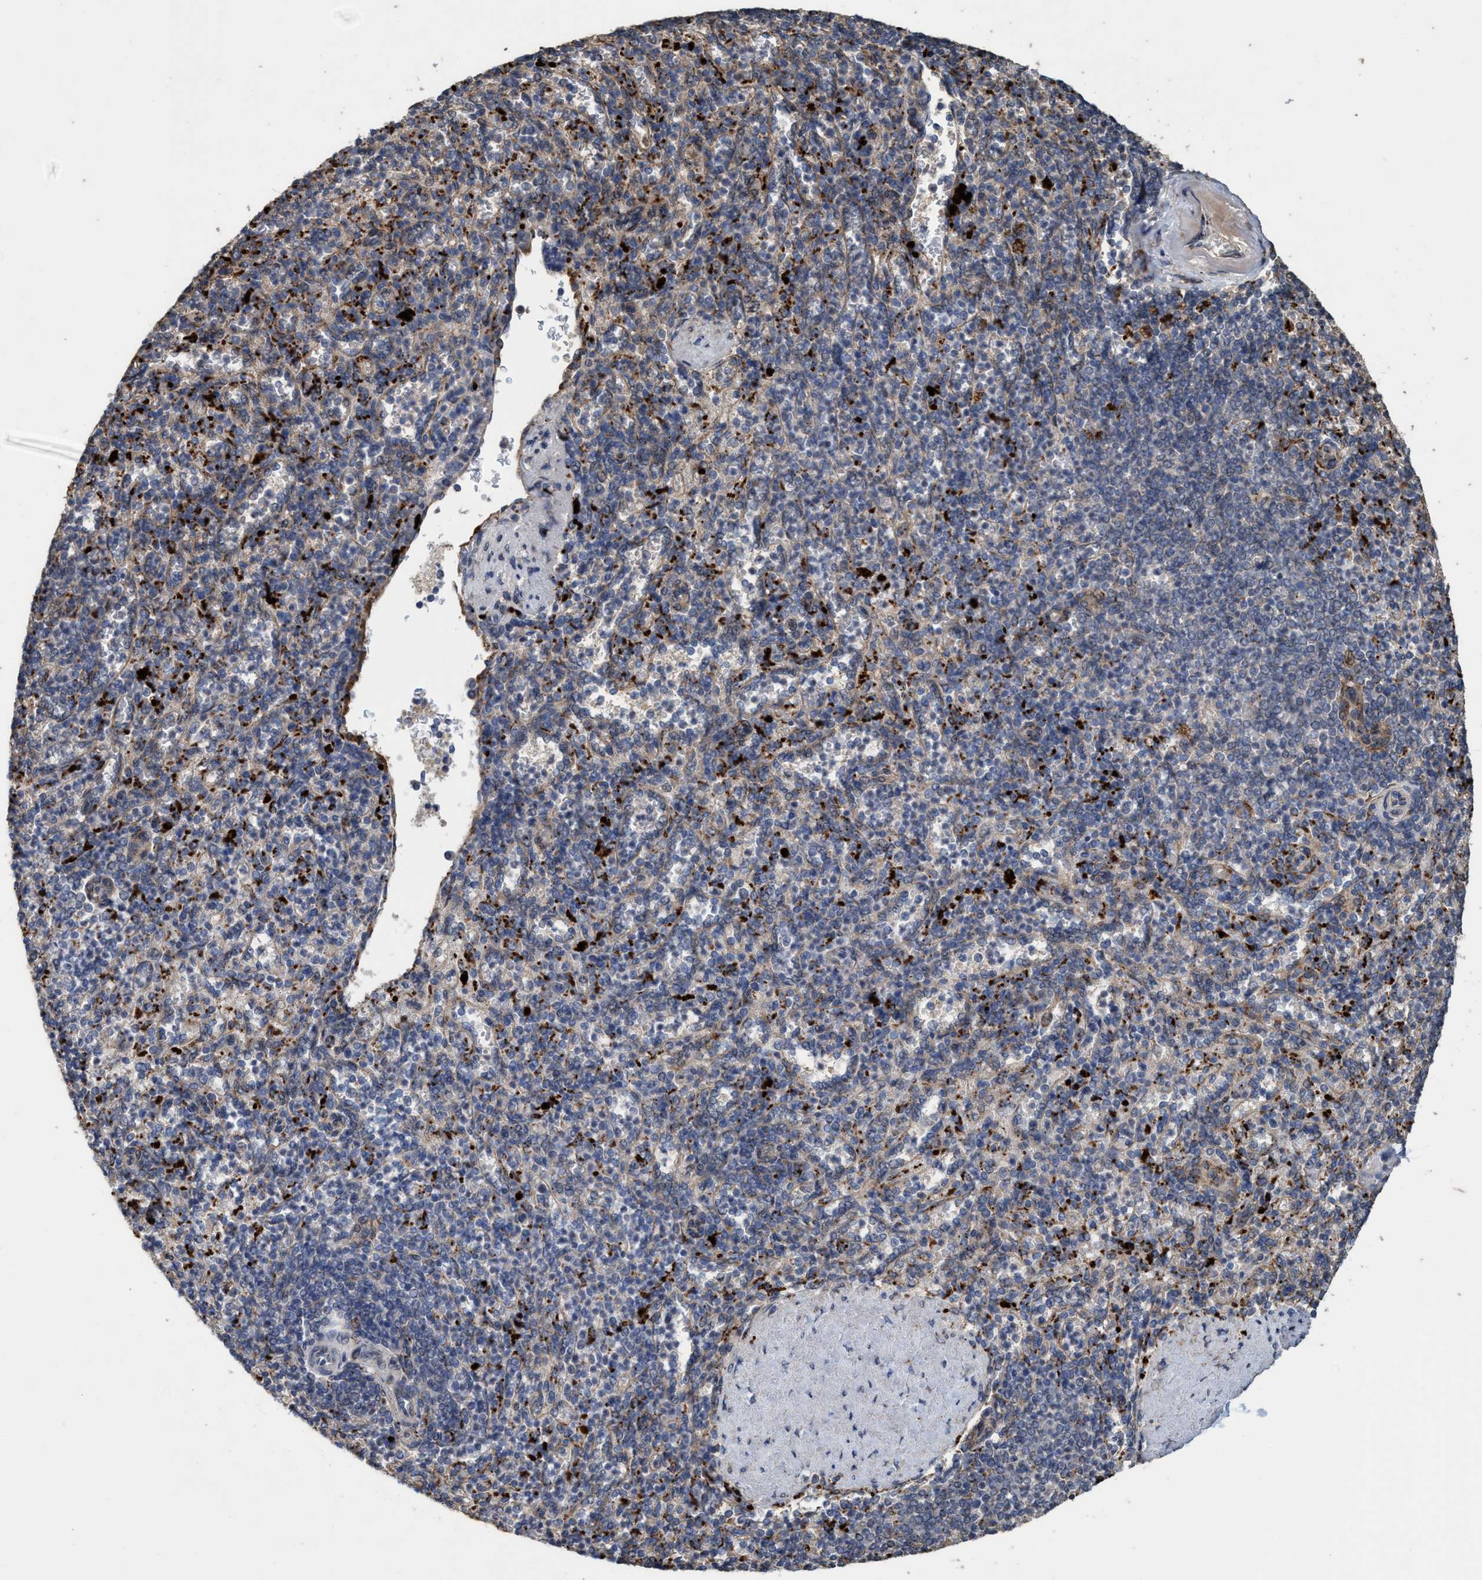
{"staining": {"intensity": "strong", "quantity": "25%-75%", "location": "cytoplasmic/membranous"}, "tissue": "spleen", "cell_type": "Cells in red pulp", "image_type": "normal", "snomed": [{"axis": "morphology", "description": "Normal tissue, NOS"}, {"axis": "topography", "description": "Spleen"}], "caption": "Strong cytoplasmic/membranous protein positivity is present in approximately 25%-75% of cells in red pulp in spleen. (DAB IHC with brightfield microscopy, high magnification).", "gene": "BBS9", "patient": {"sex": "female", "age": 74}}